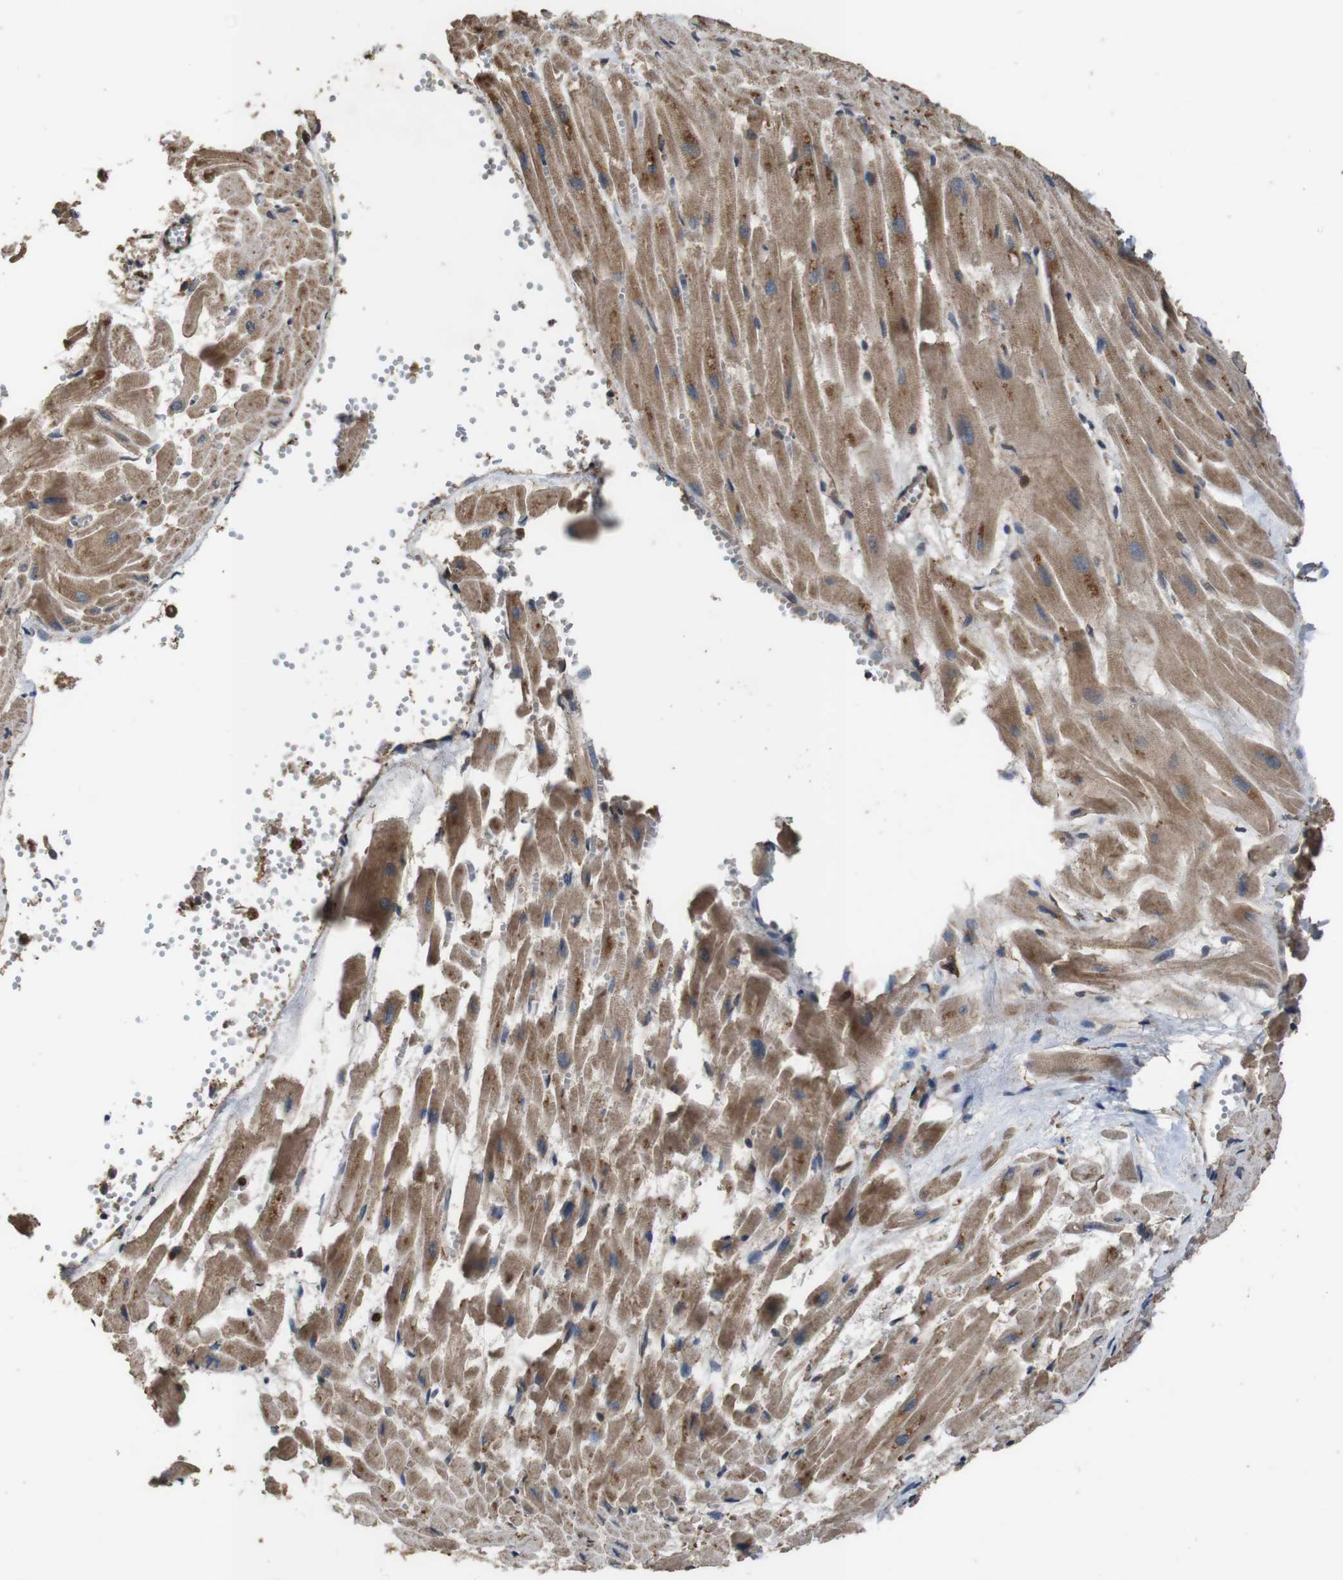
{"staining": {"intensity": "moderate", "quantity": ">75%", "location": "cytoplasmic/membranous"}, "tissue": "heart muscle", "cell_type": "Cardiomyocytes", "image_type": "normal", "snomed": [{"axis": "morphology", "description": "Normal tissue, NOS"}, {"axis": "topography", "description": "Heart"}], "caption": "Normal heart muscle shows moderate cytoplasmic/membranous positivity in approximately >75% of cardiomyocytes The staining is performed using DAB brown chromogen to label protein expression. The nuclei are counter-stained blue using hematoxylin..", "gene": "BAG4", "patient": {"sex": "female", "age": 19}}